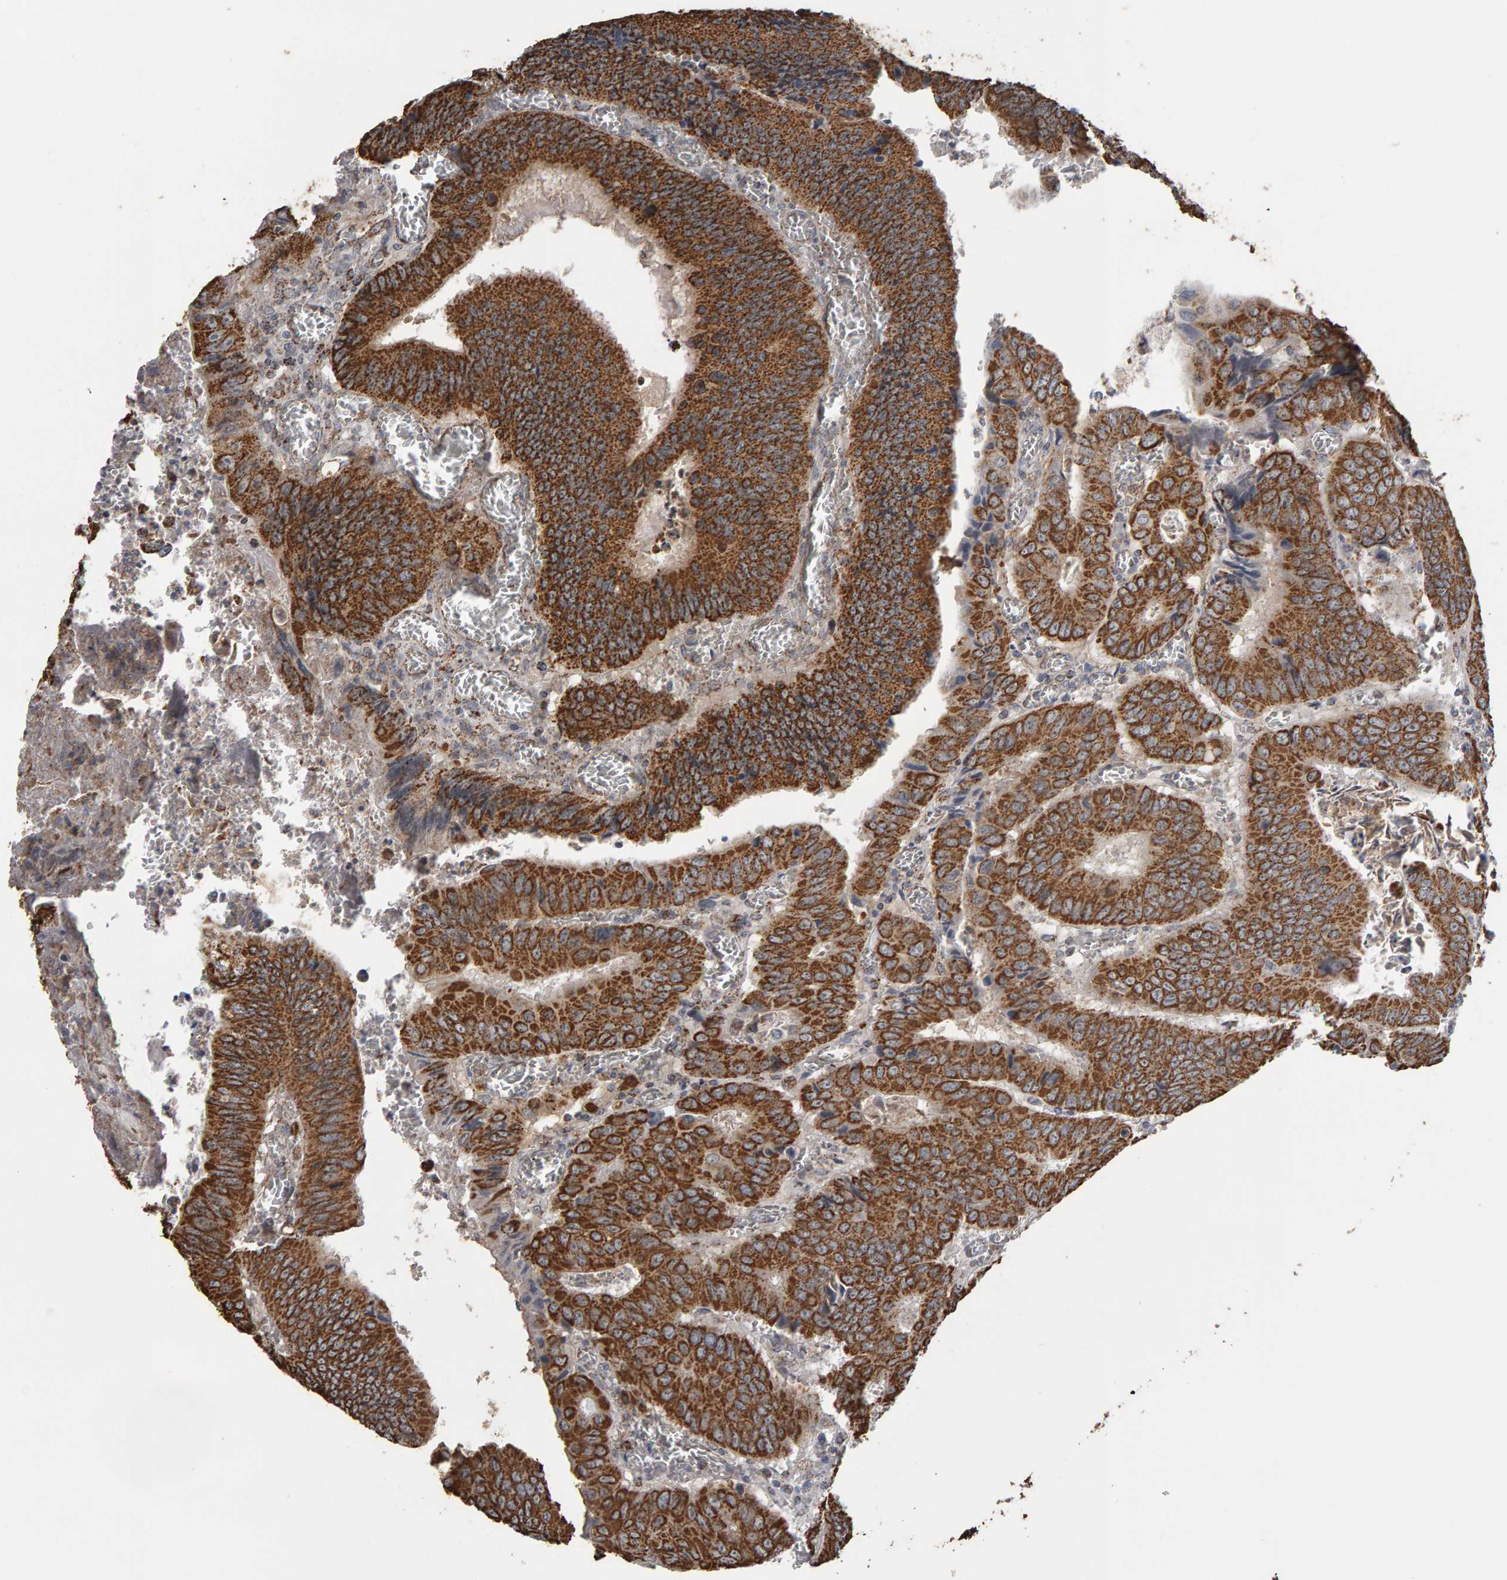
{"staining": {"intensity": "moderate", "quantity": ">75%", "location": "cytoplasmic/membranous"}, "tissue": "colorectal cancer", "cell_type": "Tumor cells", "image_type": "cancer", "snomed": [{"axis": "morphology", "description": "Inflammation, NOS"}, {"axis": "morphology", "description": "Adenocarcinoma, NOS"}, {"axis": "topography", "description": "Colon"}], "caption": "This is a histology image of immunohistochemistry staining of colorectal cancer (adenocarcinoma), which shows moderate expression in the cytoplasmic/membranous of tumor cells.", "gene": "TOM1L1", "patient": {"sex": "male", "age": 72}}